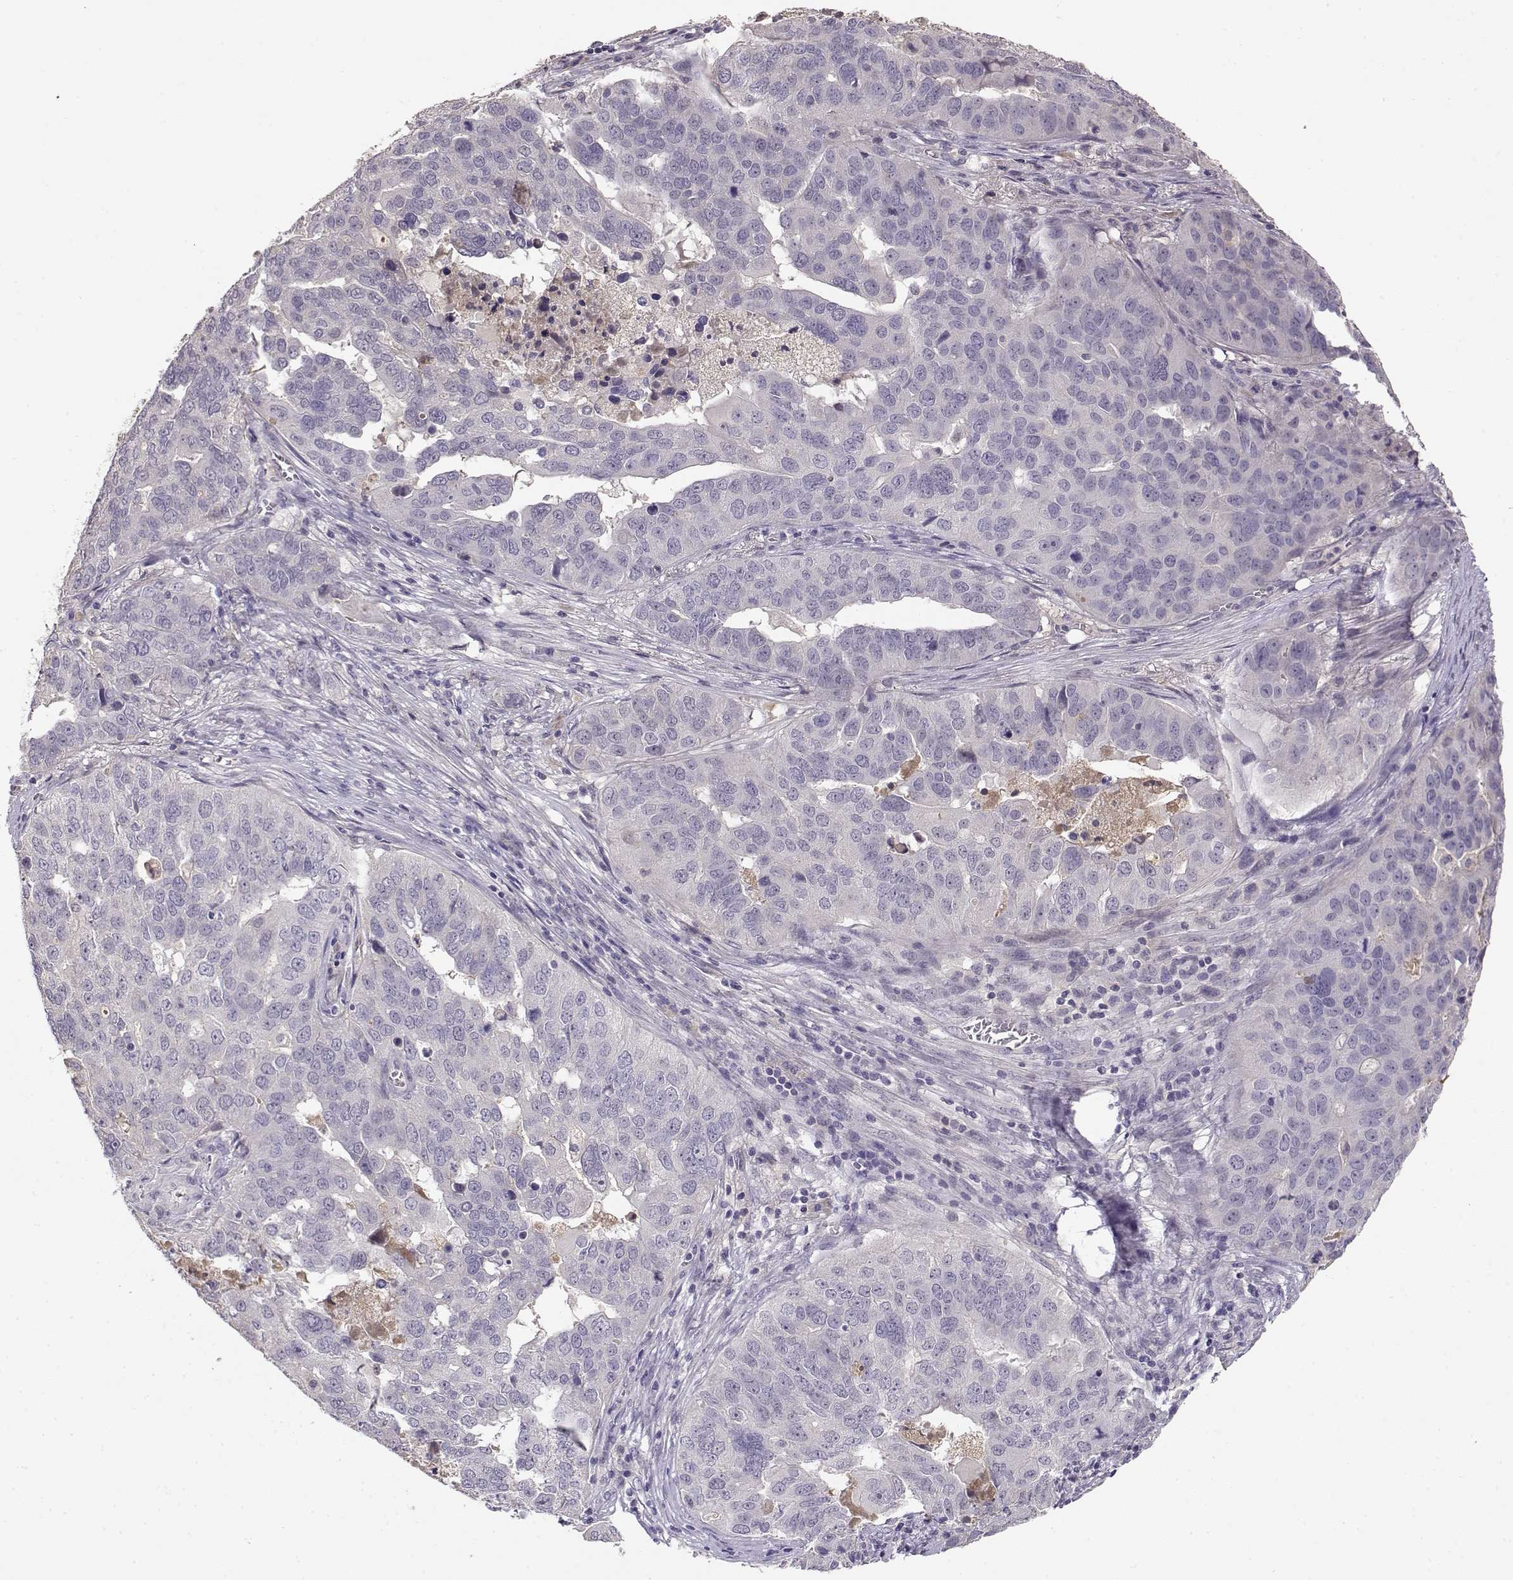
{"staining": {"intensity": "negative", "quantity": "none", "location": "none"}, "tissue": "ovarian cancer", "cell_type": "Tumor cells", "image_type": "cancer", "snomed": [{"axis": "morphology", "description": "Carcinoma, endometroid"}, {"axis": "topography", "description": "Soft tissue"}, {"axis": "topography", "description": "Ovary"}], "caption": "The image exhibits no staining of tumor cells in ovarian endometroid carcinoma. The staining was performed using DAB (3,3'-diaminobenzidine) to visualize the protein expression in brown, while the nuclei were stained in blue with hematoxylin (Magnification: 20x).", "gene": "TACR1", "patient": {"sex": "female", "age": 52}}